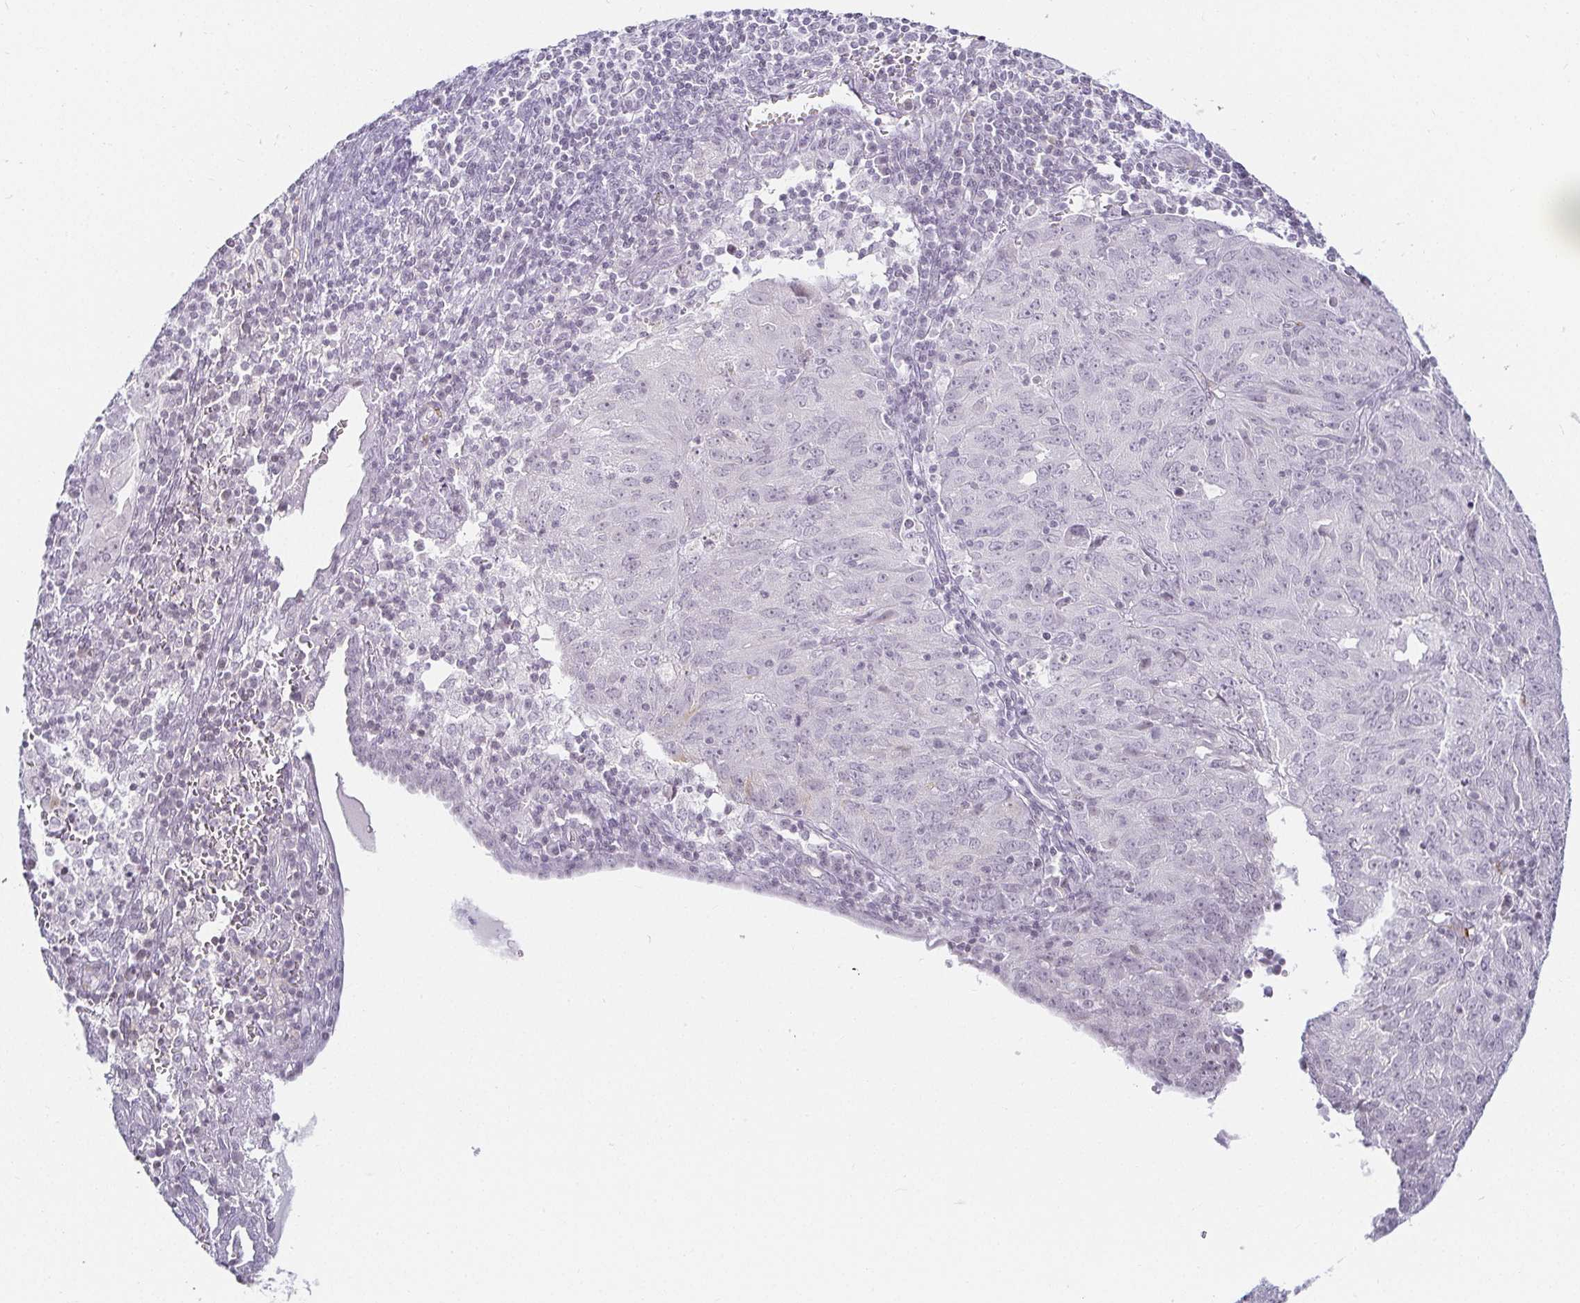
{"staining": {"intensity": "negative", "quantity": "none", "location": "none"}, "tissue": "cervical cancer", "cell_type": "Tumor cells", "image_type": "cancer", "snomed": [{"axis": "morphology", "description": "Adenocarcinoma, NOS"}, {"axis": "topography", "description": "Cervix"}], "caption": "Cervical cancer (adenocarcinoma) was stained to show a protein in brown. There is no significant positivity in tumor cells.", "gene": "ACAN", "patient": {"sex": "female", "age": 56}}